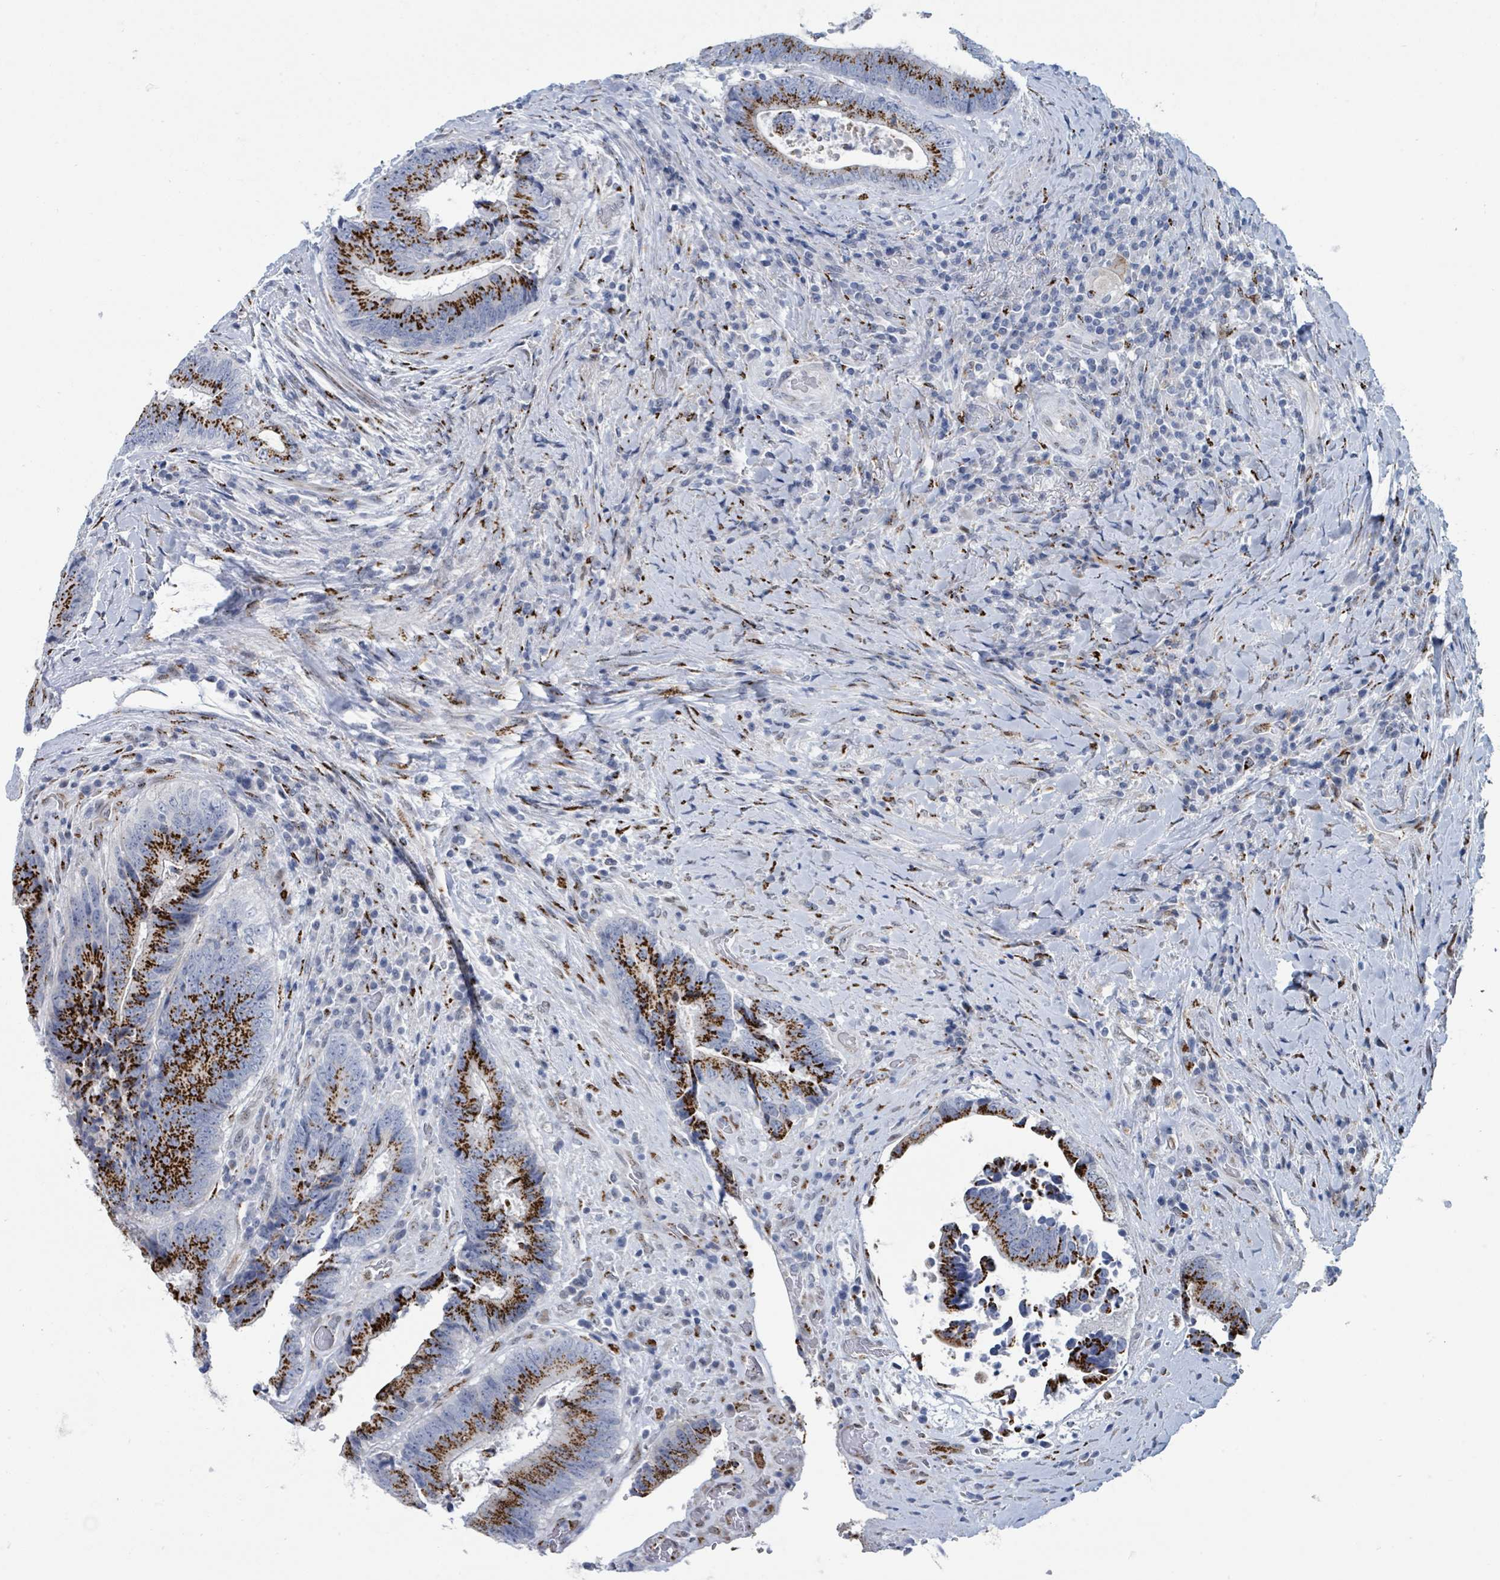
{"staining": {"intensity": "strong", "quantity": "25%-75%", "location": "cytoplasmic/membranous"}, "tissue": "colorectal cancer", "cell_type": "Tumor cells", "image_type": "cancer", "snomed": [{"axis": "morphology", "description": "Adenocarcinoma, NOS"}, {"axis": "topography", "description": "Rectum"}], "caption": "Brown immunohistochemical staining in human colorectal cancer (adenocarcinoma) reveals strong cytoplasmic/membranous expression in approximately 25%-75% of tumor cells.", "gene": "DCAF5", "patient": {"sex": "male", "age": 72}}